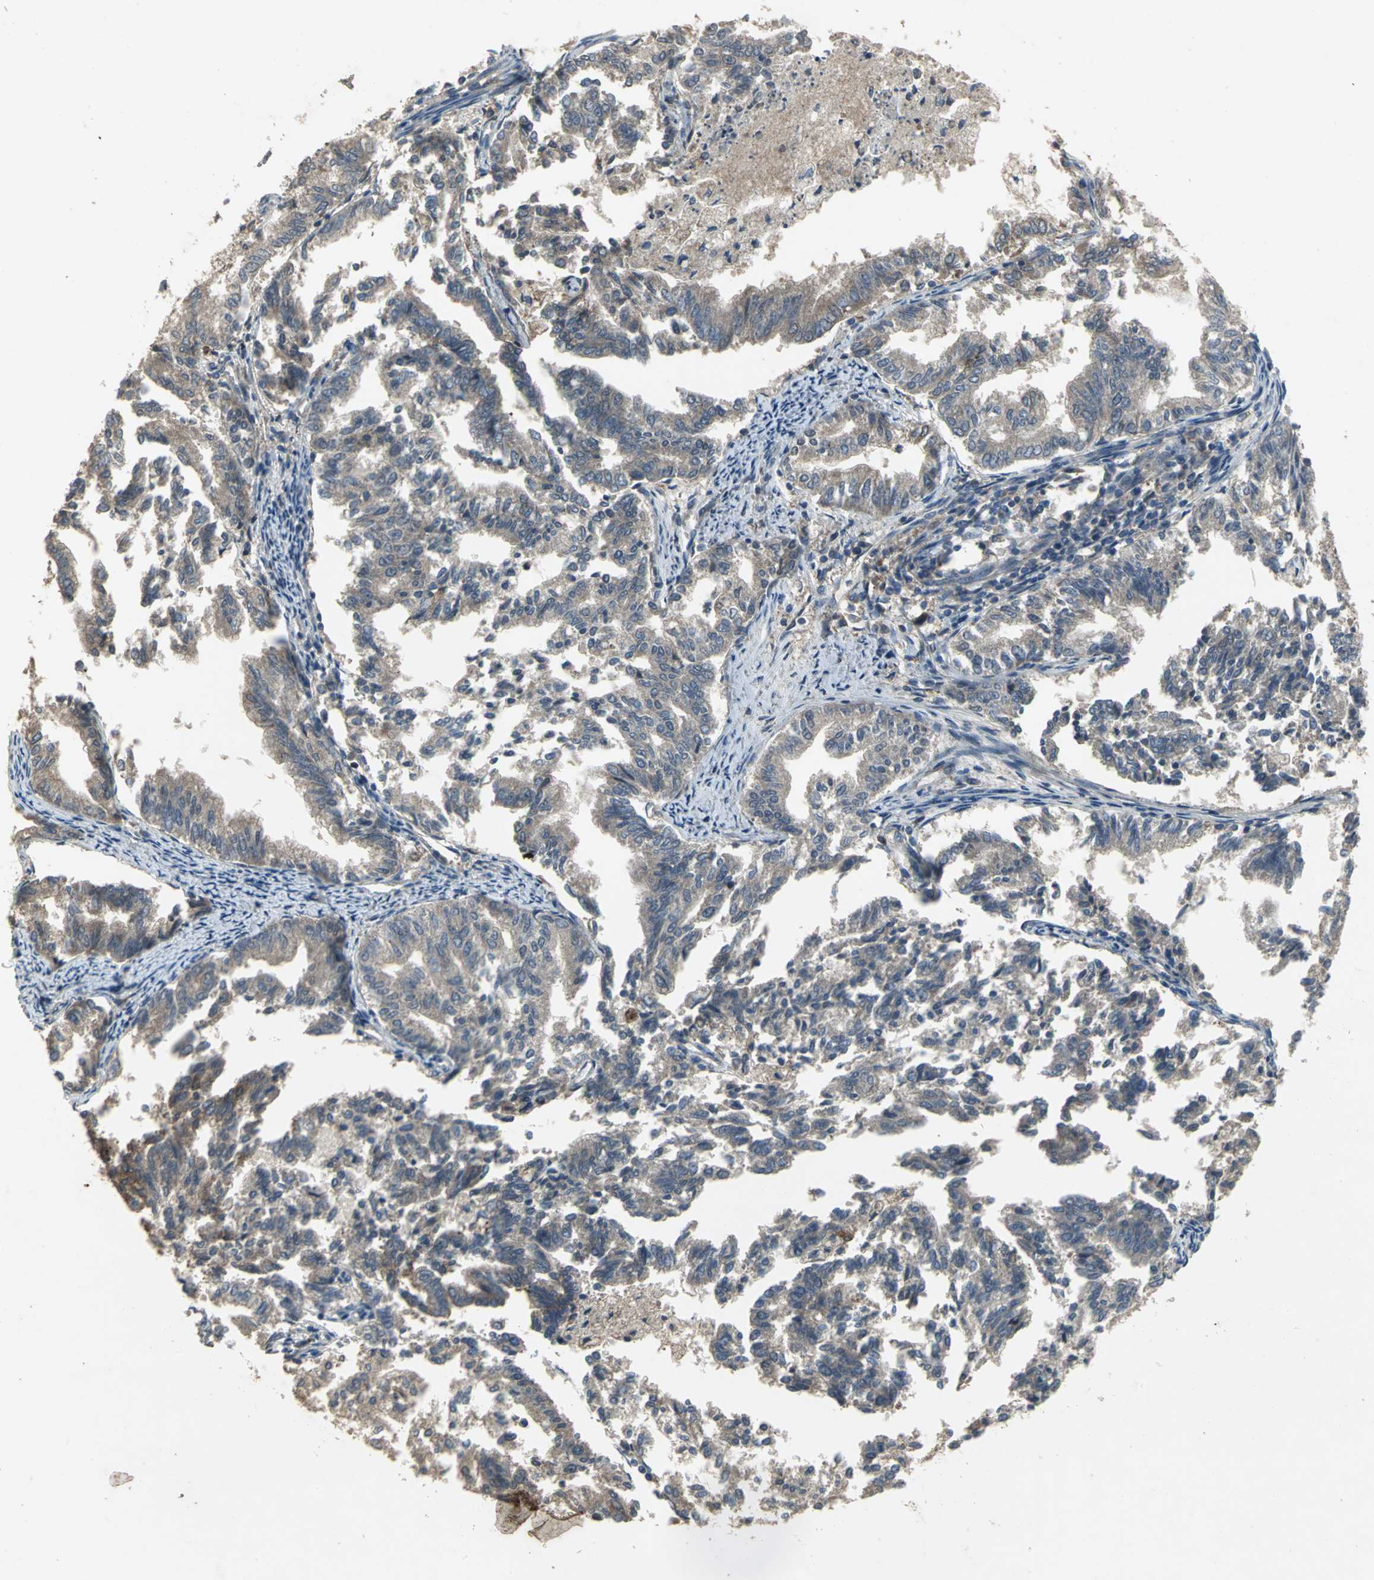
{"staining": {"intensity": "weak", "quantity": ">75%", "location": "cytoplasmic/membranous"}, "tissue": "endometrial cancer", "cell_type": "Tumor cells", "image_type": "cancer", "snomed": [{"axis": "morphology", "description": "Adenocarcinoma, NOS"}, {"axis": "topography", "description": "Endometrium"}], "caption": "Approximately >75% of tumor cells in human endometrial cancer (adenocarcinoma) exhibit weak cytoplasmic/membranous protein expression as visualized by brown immunohistochemical staining.", "gene": "MET", "patient": {"sex": "female", "age": 79}}